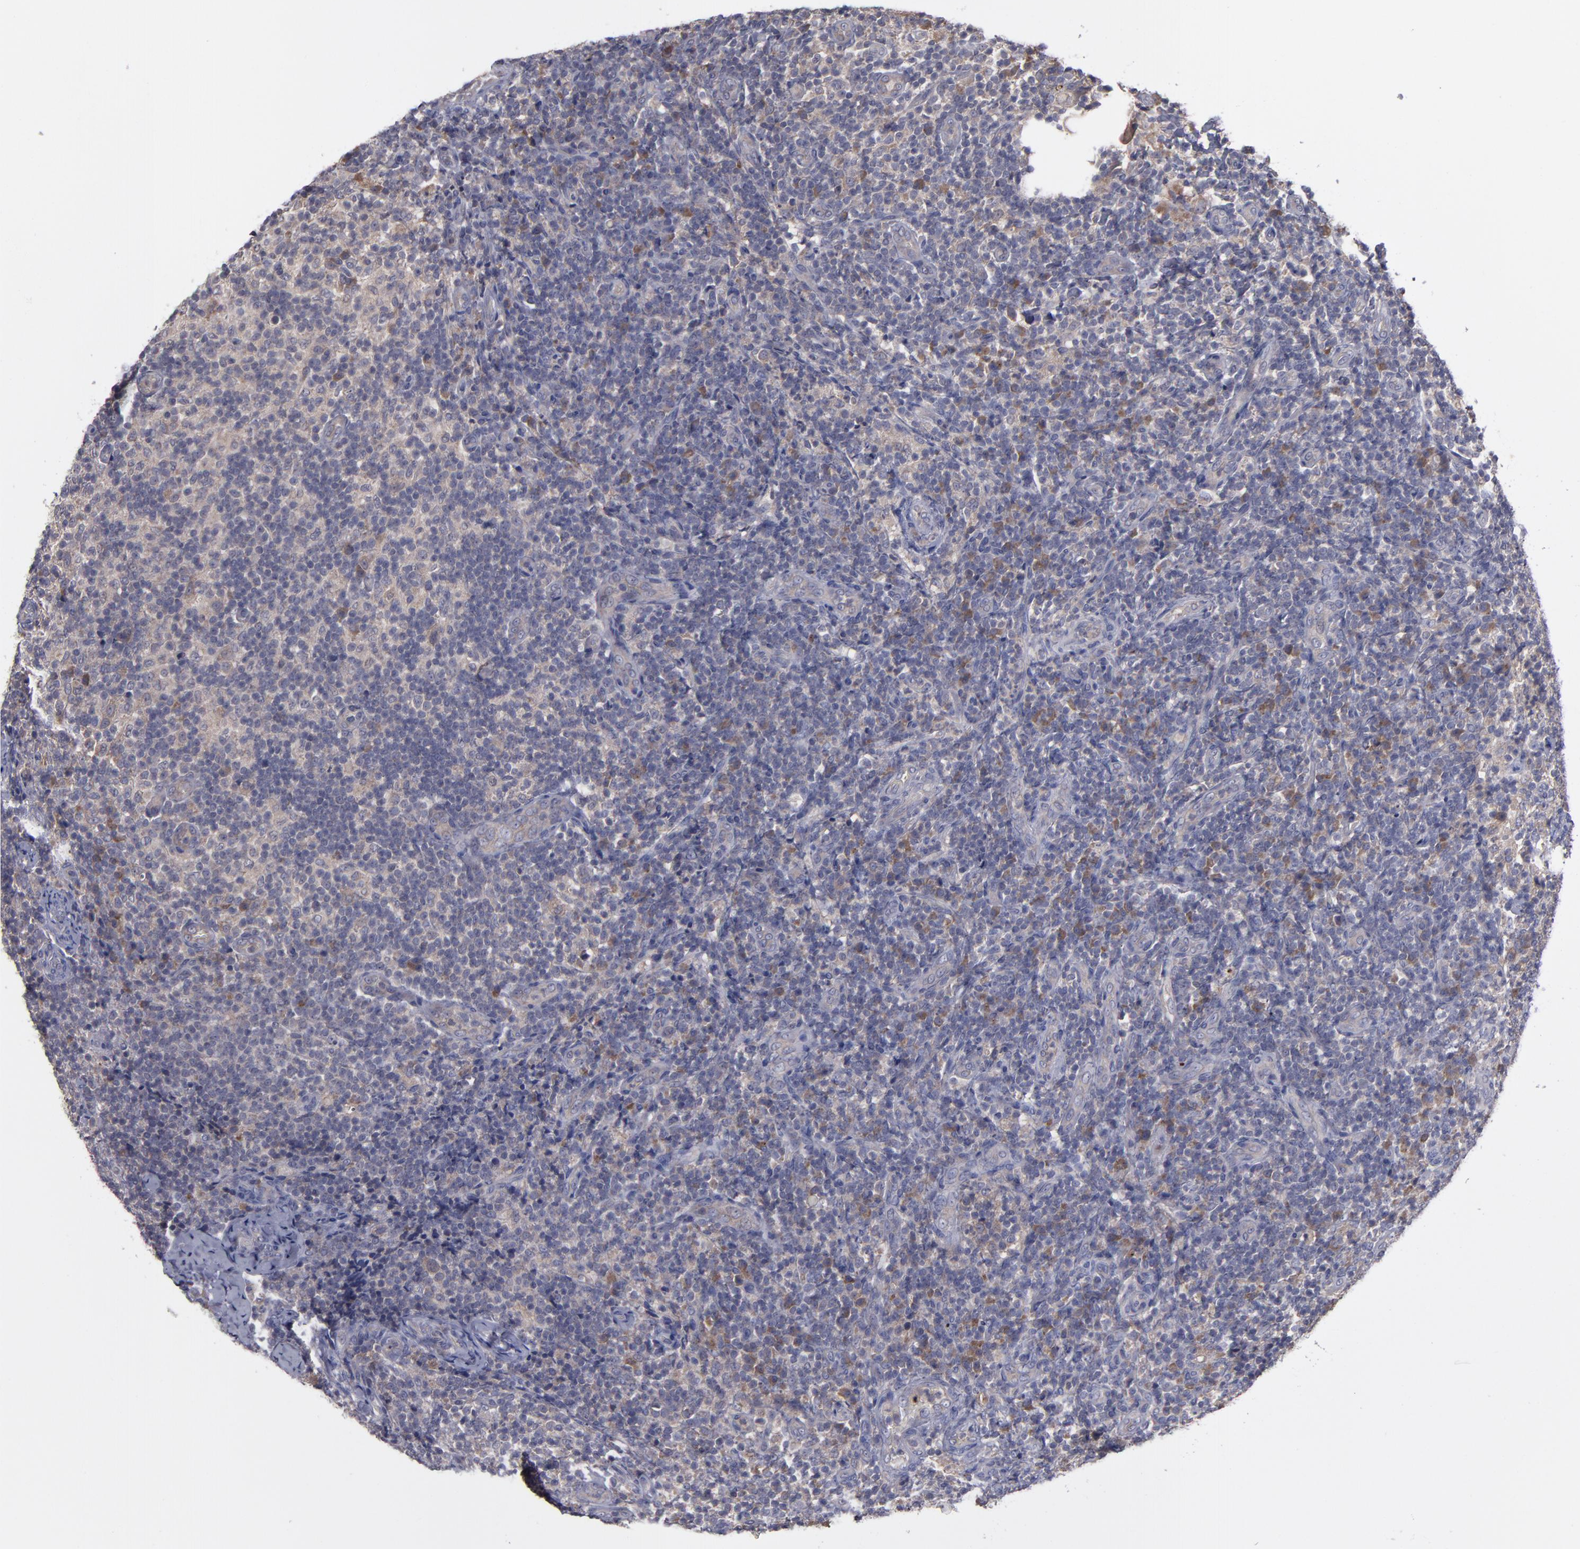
{"staining": {"intensity": "weak", "quantity": "<25%", "location": "cytoplasmic/membranous"}, "tissue": "lymph node", "cell_type": "Non-germinal center cells", "image_type": "normal", "snomed": [{"axis": "morphology", "description": "Normal tissue, NOS"}, {"axis": "morphology", "description": "Inflammation, NOS"}, {"axis": "topography", "description": "Lymph node"}], "caption": "IHC of unremarkable human lymph node reveals no expression in non-germinal center cells. (Brightfield microscopy of DAB immunohistochemistry (IHC) at high magnification).", "gene": "MMP11", "patient": {"sex": "male", "age": 46}}